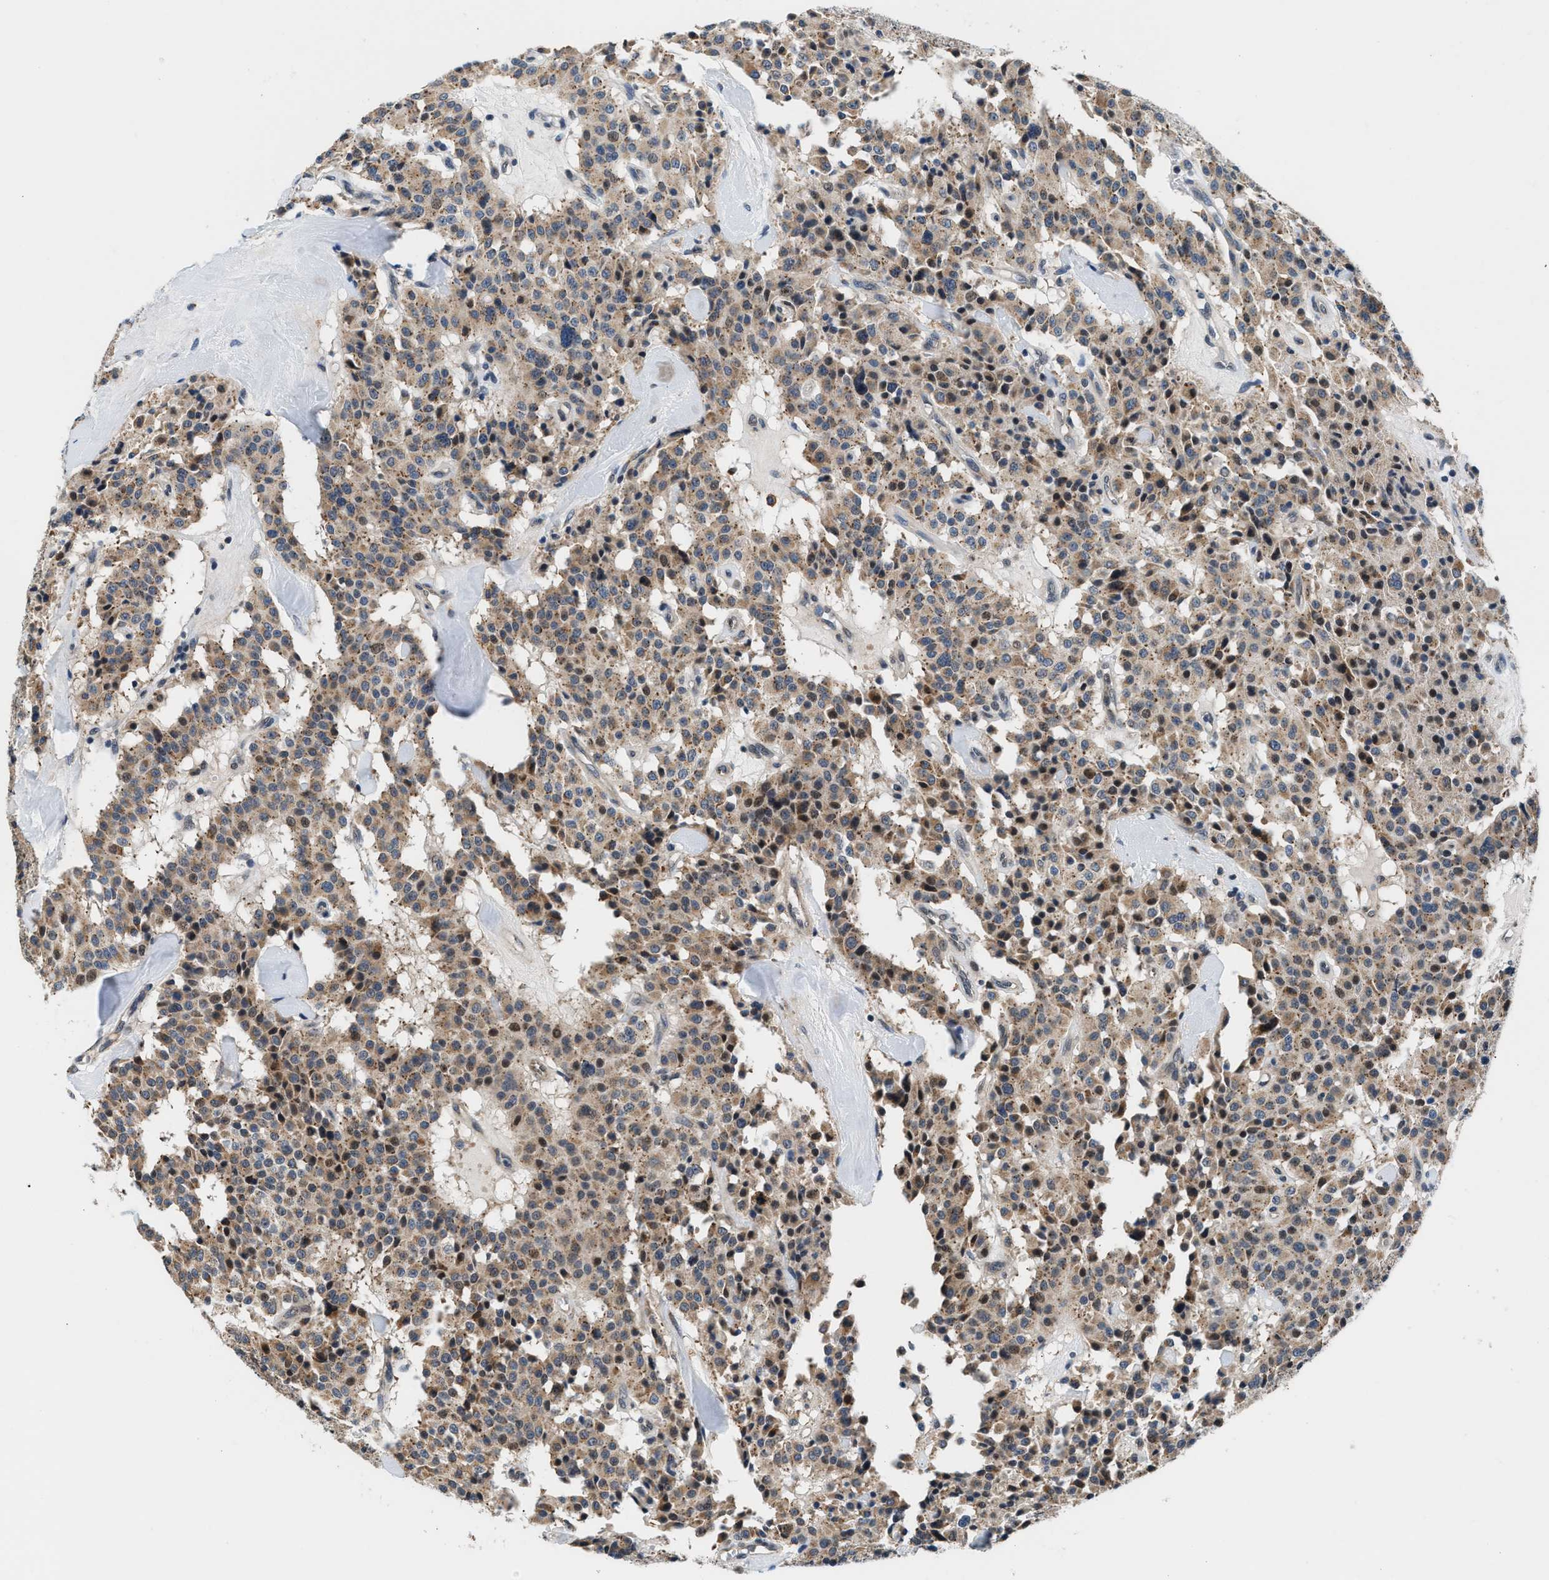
{"staining": {"intensity": "weak", "quantity": ">75%", "location": "cytoplasmic/membranous"}, "tissue": "carcinoid", "cell_type": "Tumor cells", "image_type": "cancer", "snomed": [{"axis": "morphology", "description": "Carcinoid, malignant, NOS"}, {"axis": "topography", "description": "Lung"}], "caption": "High-magnification brightfield microscopy of carcinoid (malignant) stained with DAB (3,3'-diaminobenzidine) (brown) and counterstained with hematoxylin (blue). tumor cells exhibit weak cytoplasmic/membranous positivity is present in approximately>75% of cells. (Brightfield microscopy of DAB IHC at high magnification).", "gene": "KCNMB2", "patient": {"sex": "male", "age": 30}}